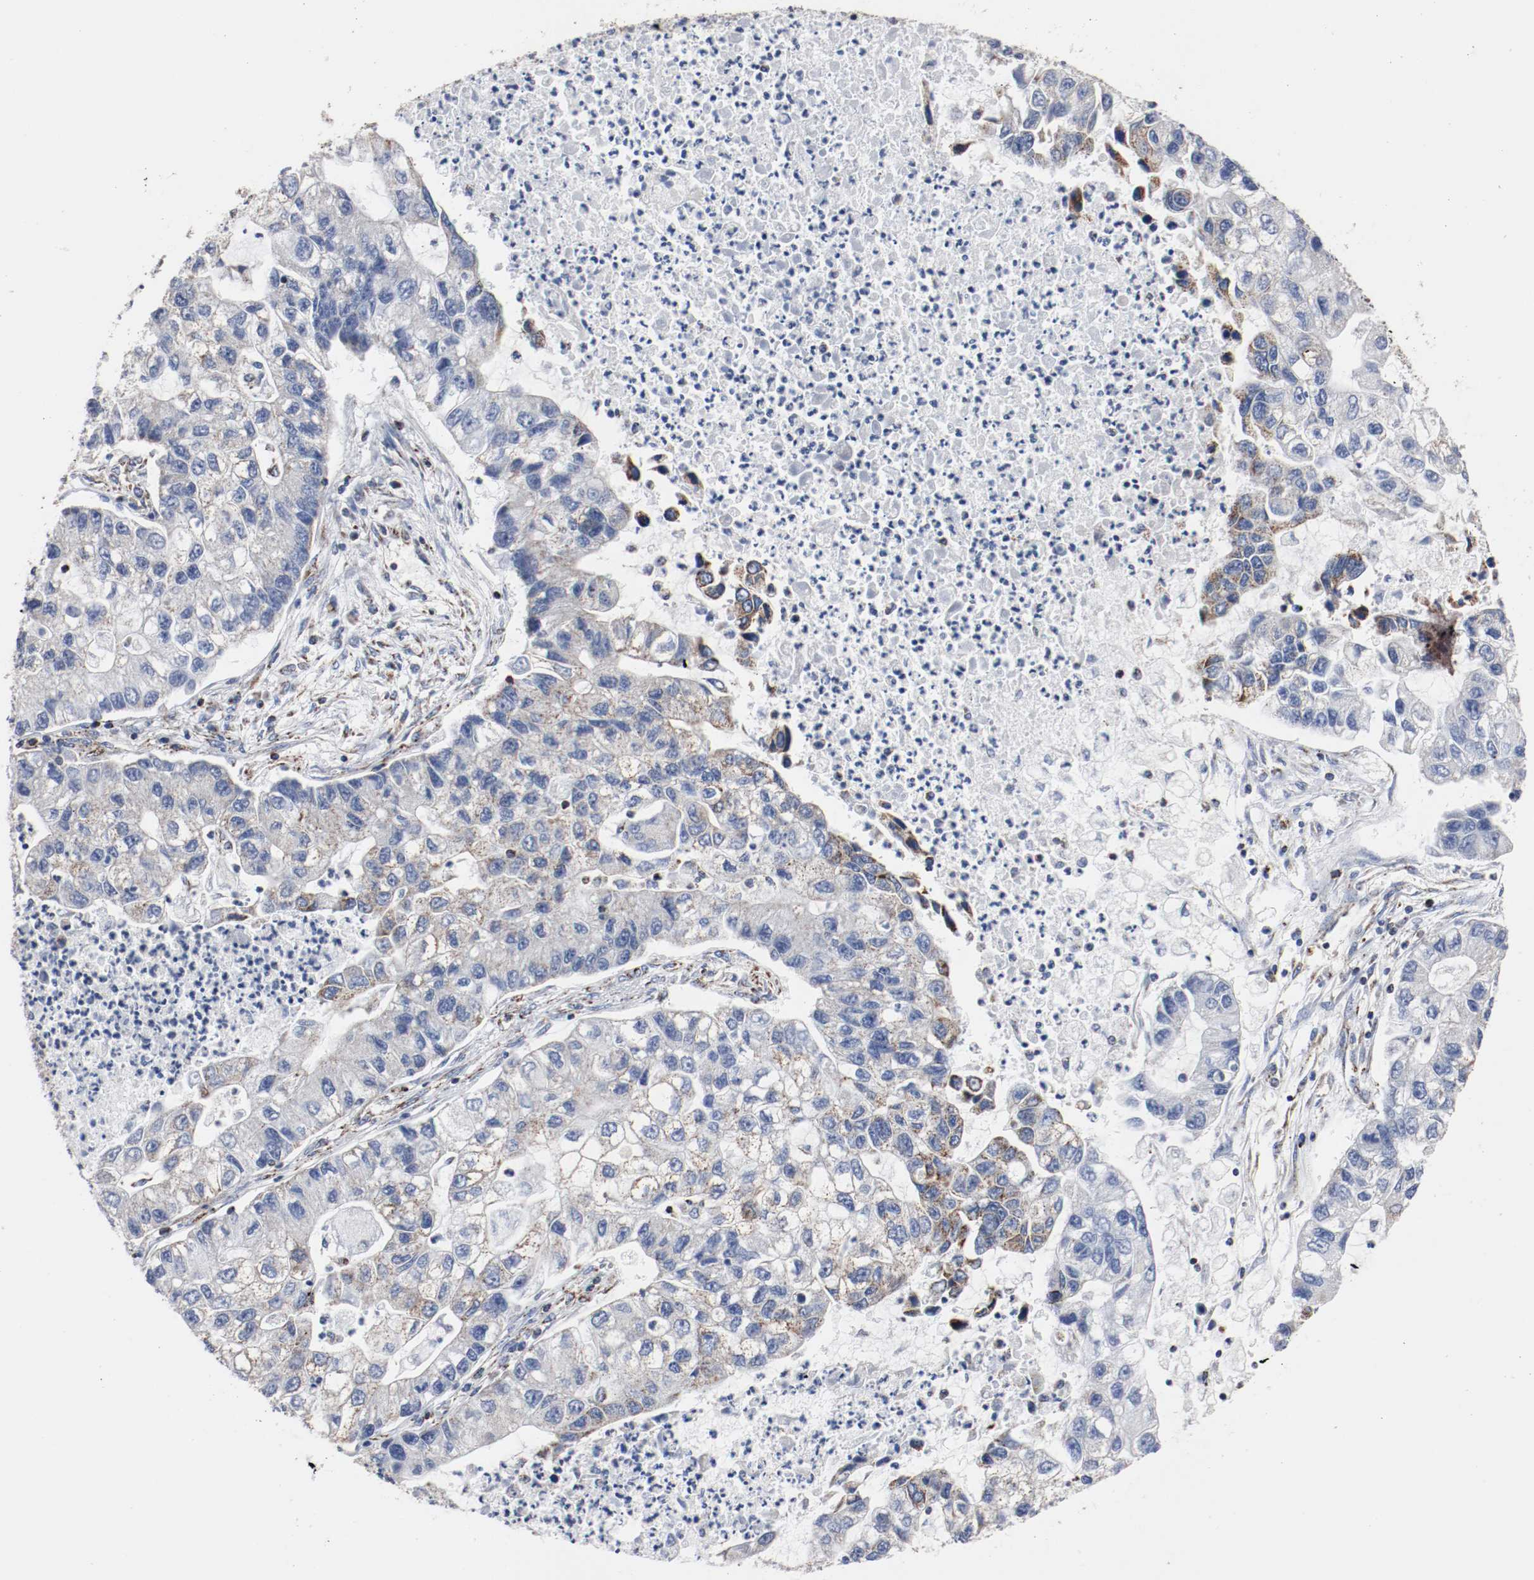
{"staining": {"intensity": "moderate", "quantity": "25%-75%", "location": "cytoplasmic/membranous"}, "tissue": "lung cancer", "cell_type": "Tumor cells", "image_type": "cancer", "snomed": [{"axis": "morphology", "description": "Adenocarcinoma, NOS"}, {"axis": "topography", "description": "Lung"}], "caption": "IHC staining of lung cancer, which shows medium levels of moderate cytoplasmic/membranous positivity in about 25%-75% of tumor cells indicating moderate cytoplasmic/membranous protein positivity. The staining was performed using DAB (brown) for protein detection and nuclei were counterstained in hematoxylin (blue).", "gene": "TUBD1", "patient": {"sex": "female", "age": 51}}